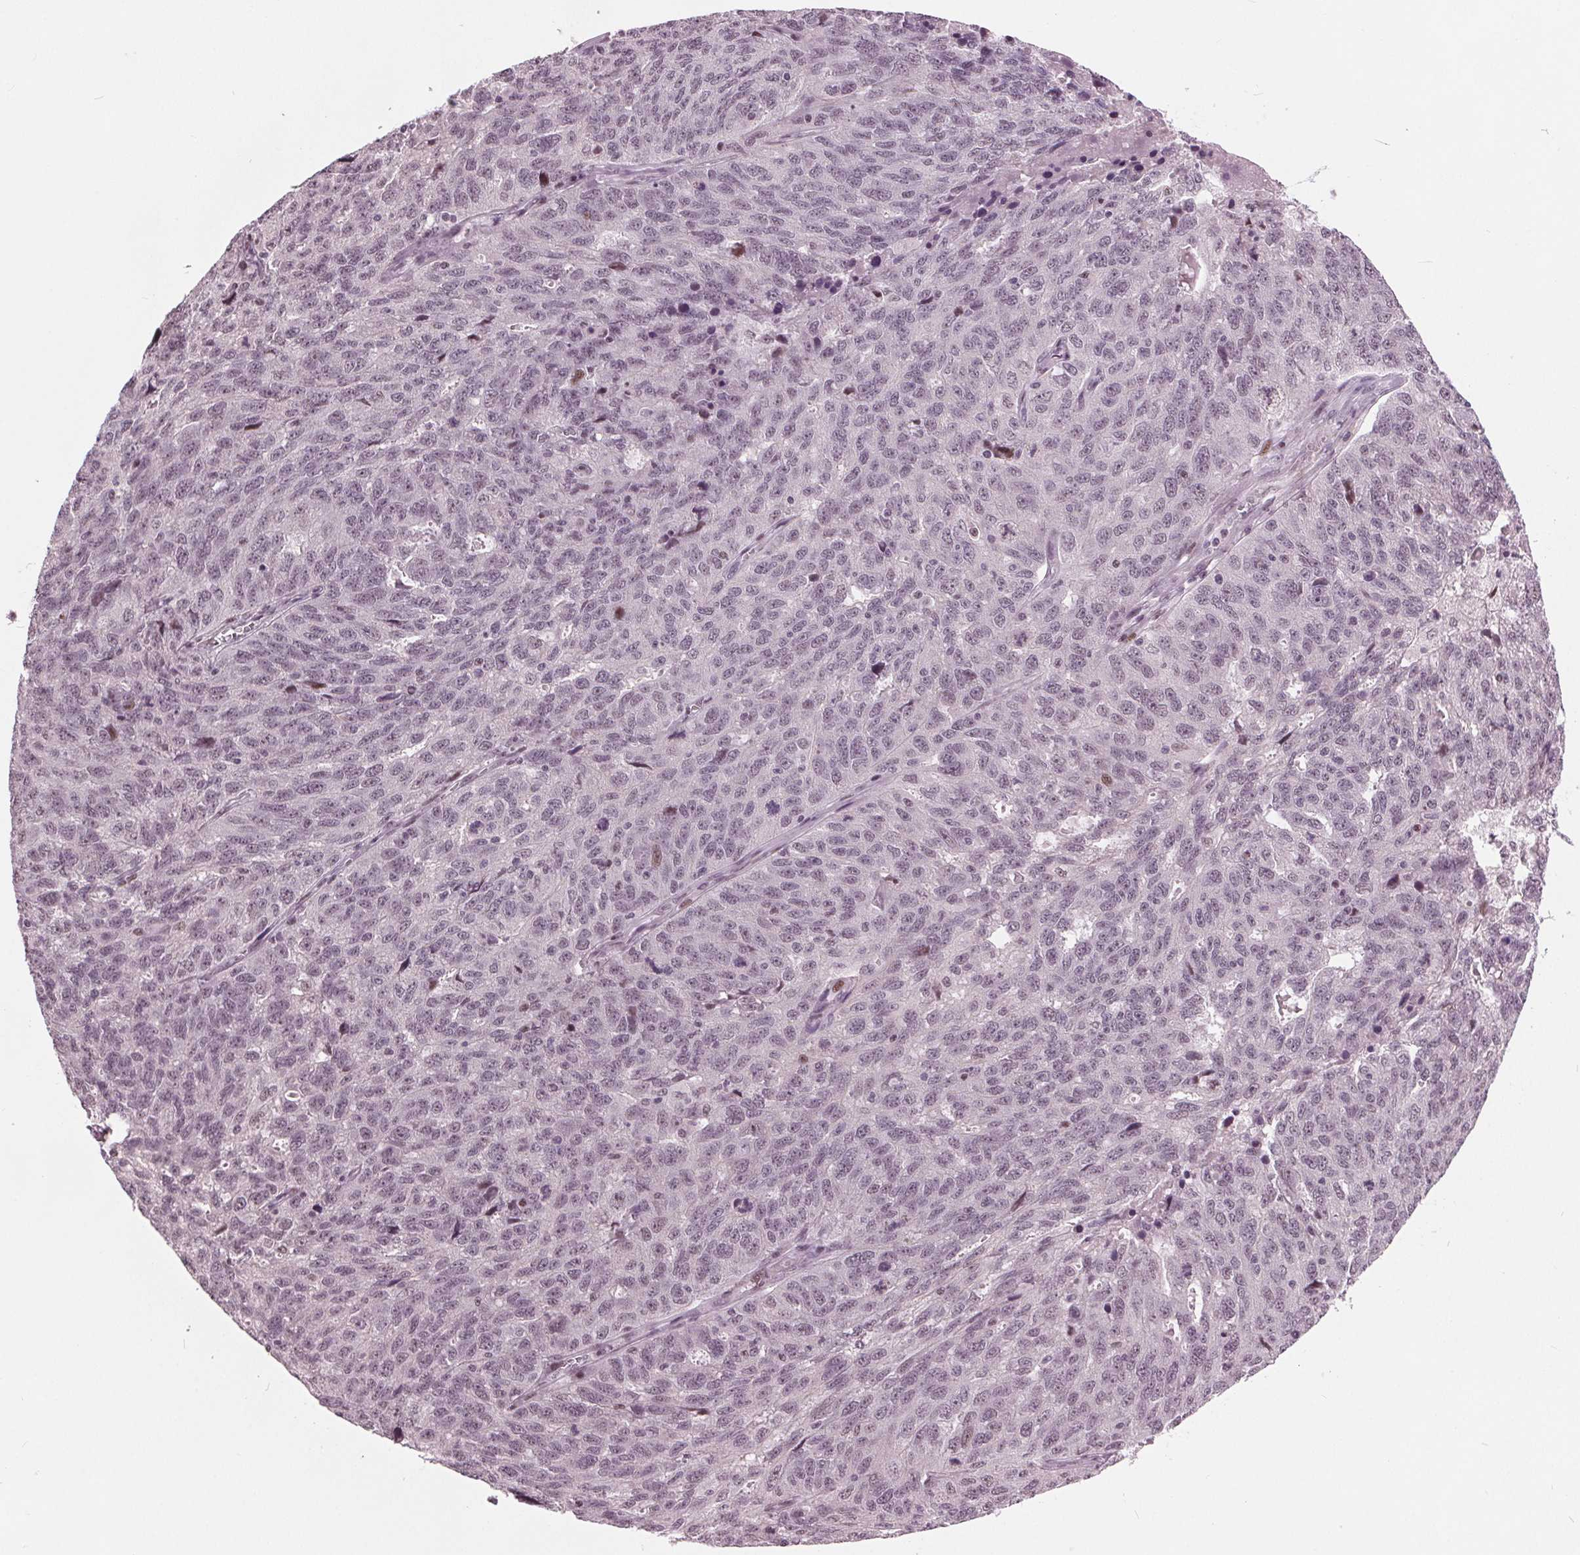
{"staining": {"intensity": "negative", "quantity": "none", "location": "none"}, "tissue": "ovarian cancer", "cell_type": "Tumor cells", "image_type": "cancer", "snomed": [{"axis": "morphology", "description": "Cystadenocarcinoma, serous, NOS"}, {"axis": "topography", "description": "Ovary"}], "caption": "Tumor cells are negative for brown protein staining in serous cystadenocarcinoma (ovarian).", "gene": "TTC34", "patient": {"sex": "female", "age": 71}}